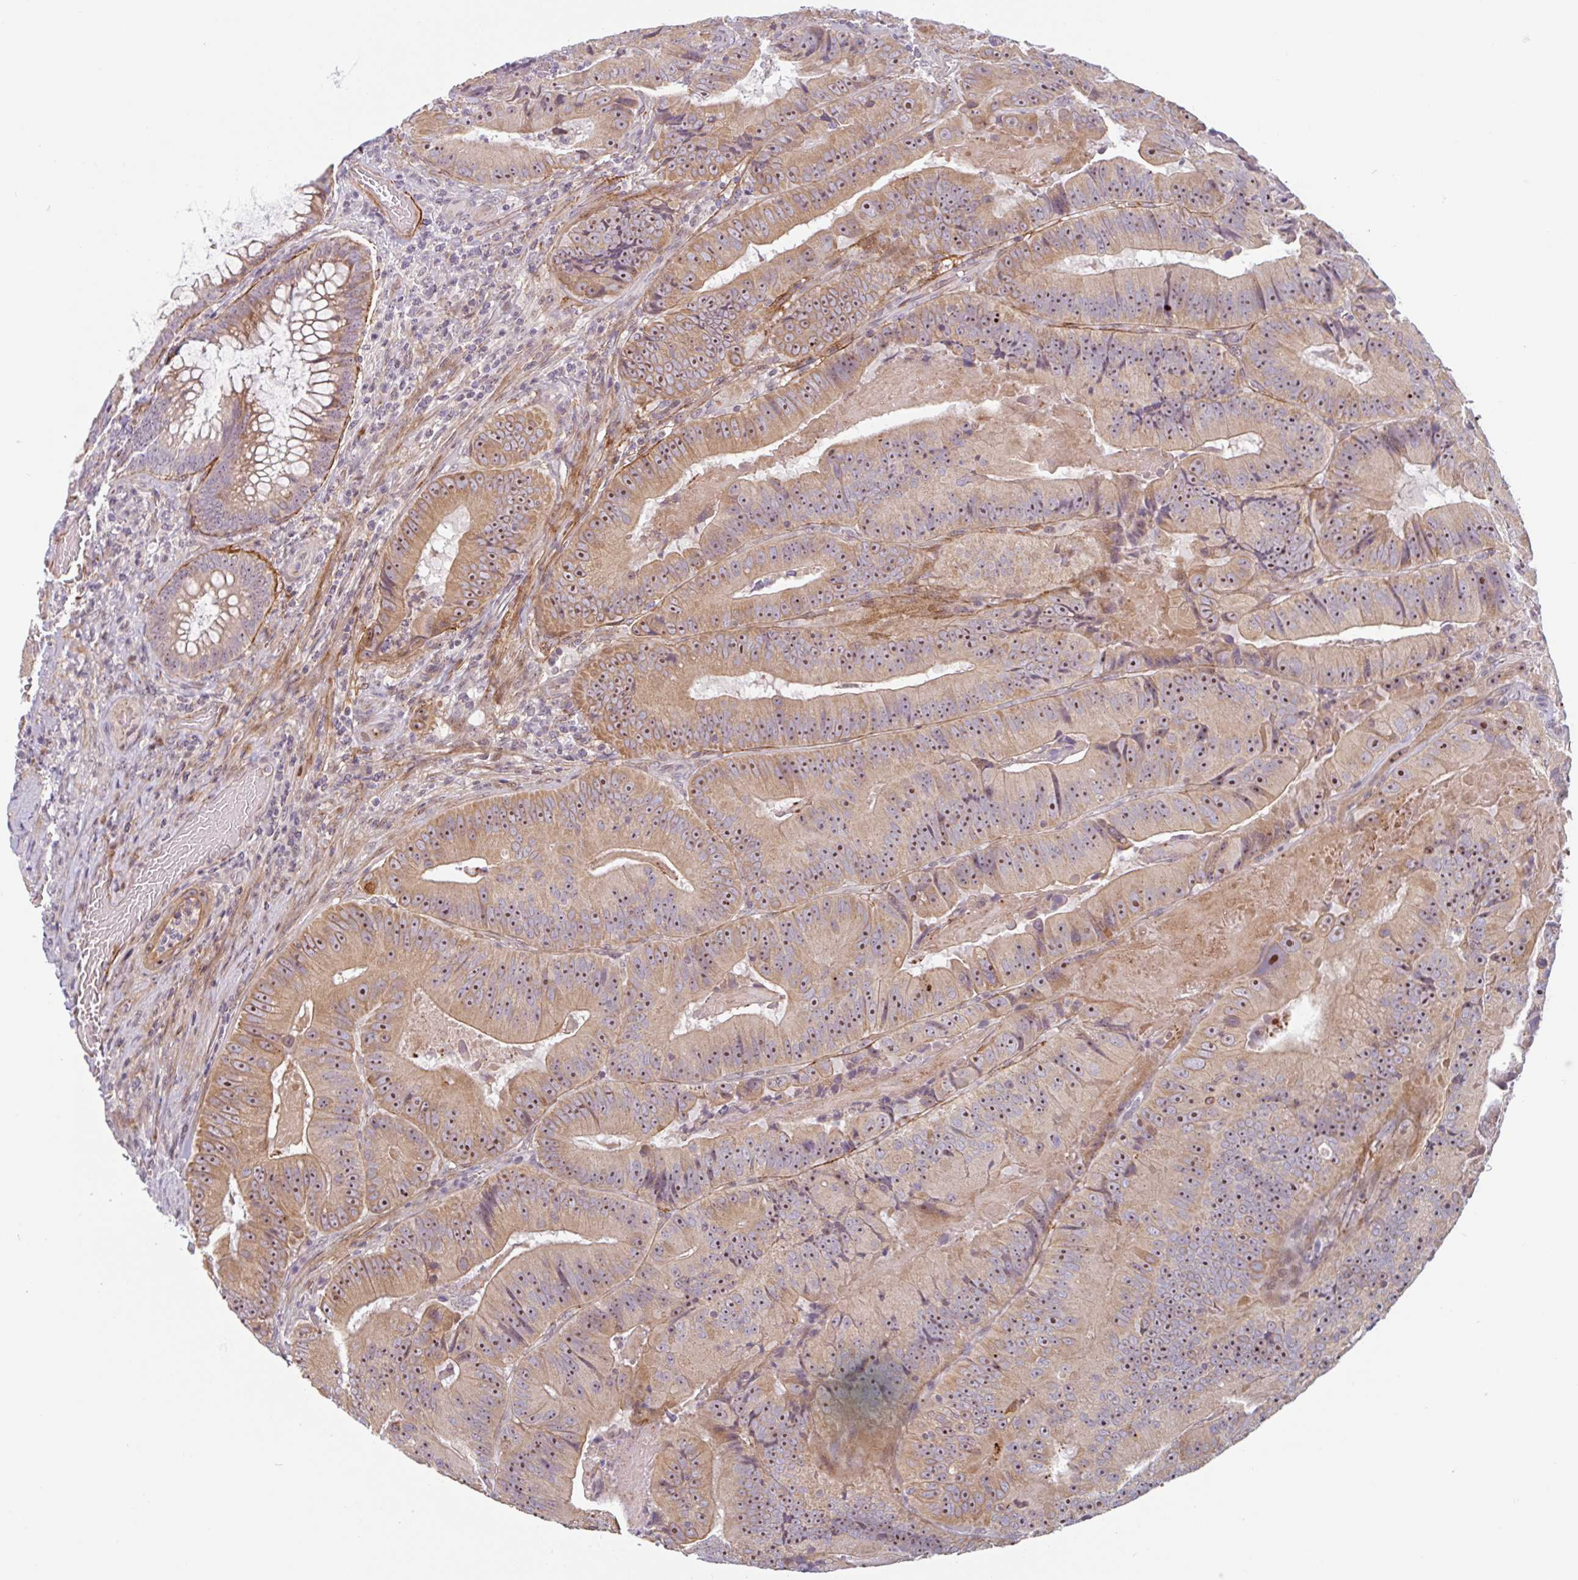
{"staining": {"intensity": "moderate", "quantity": ">75%", "location": "cytoplasmic/membranous,nuclear"}, "tissue": "colorectal cancer", "cell_type": "Tumor cells", "image_type": "cancer", "snomed": [{"axis": "morphology", "description": "Adenocarcinoma, NOS"}, {"axis": "topography", "description": "Colon"}], "caption": "Colorectal cancer (adenocarcinoma) tissue shows moderate cytoplasmic/membranous and nuclear staining in about >75% of tumor cells, visualized by immunohistochemistry.", "gene": "TMEM119", "patient": {"sex": "female", "age": 86}}